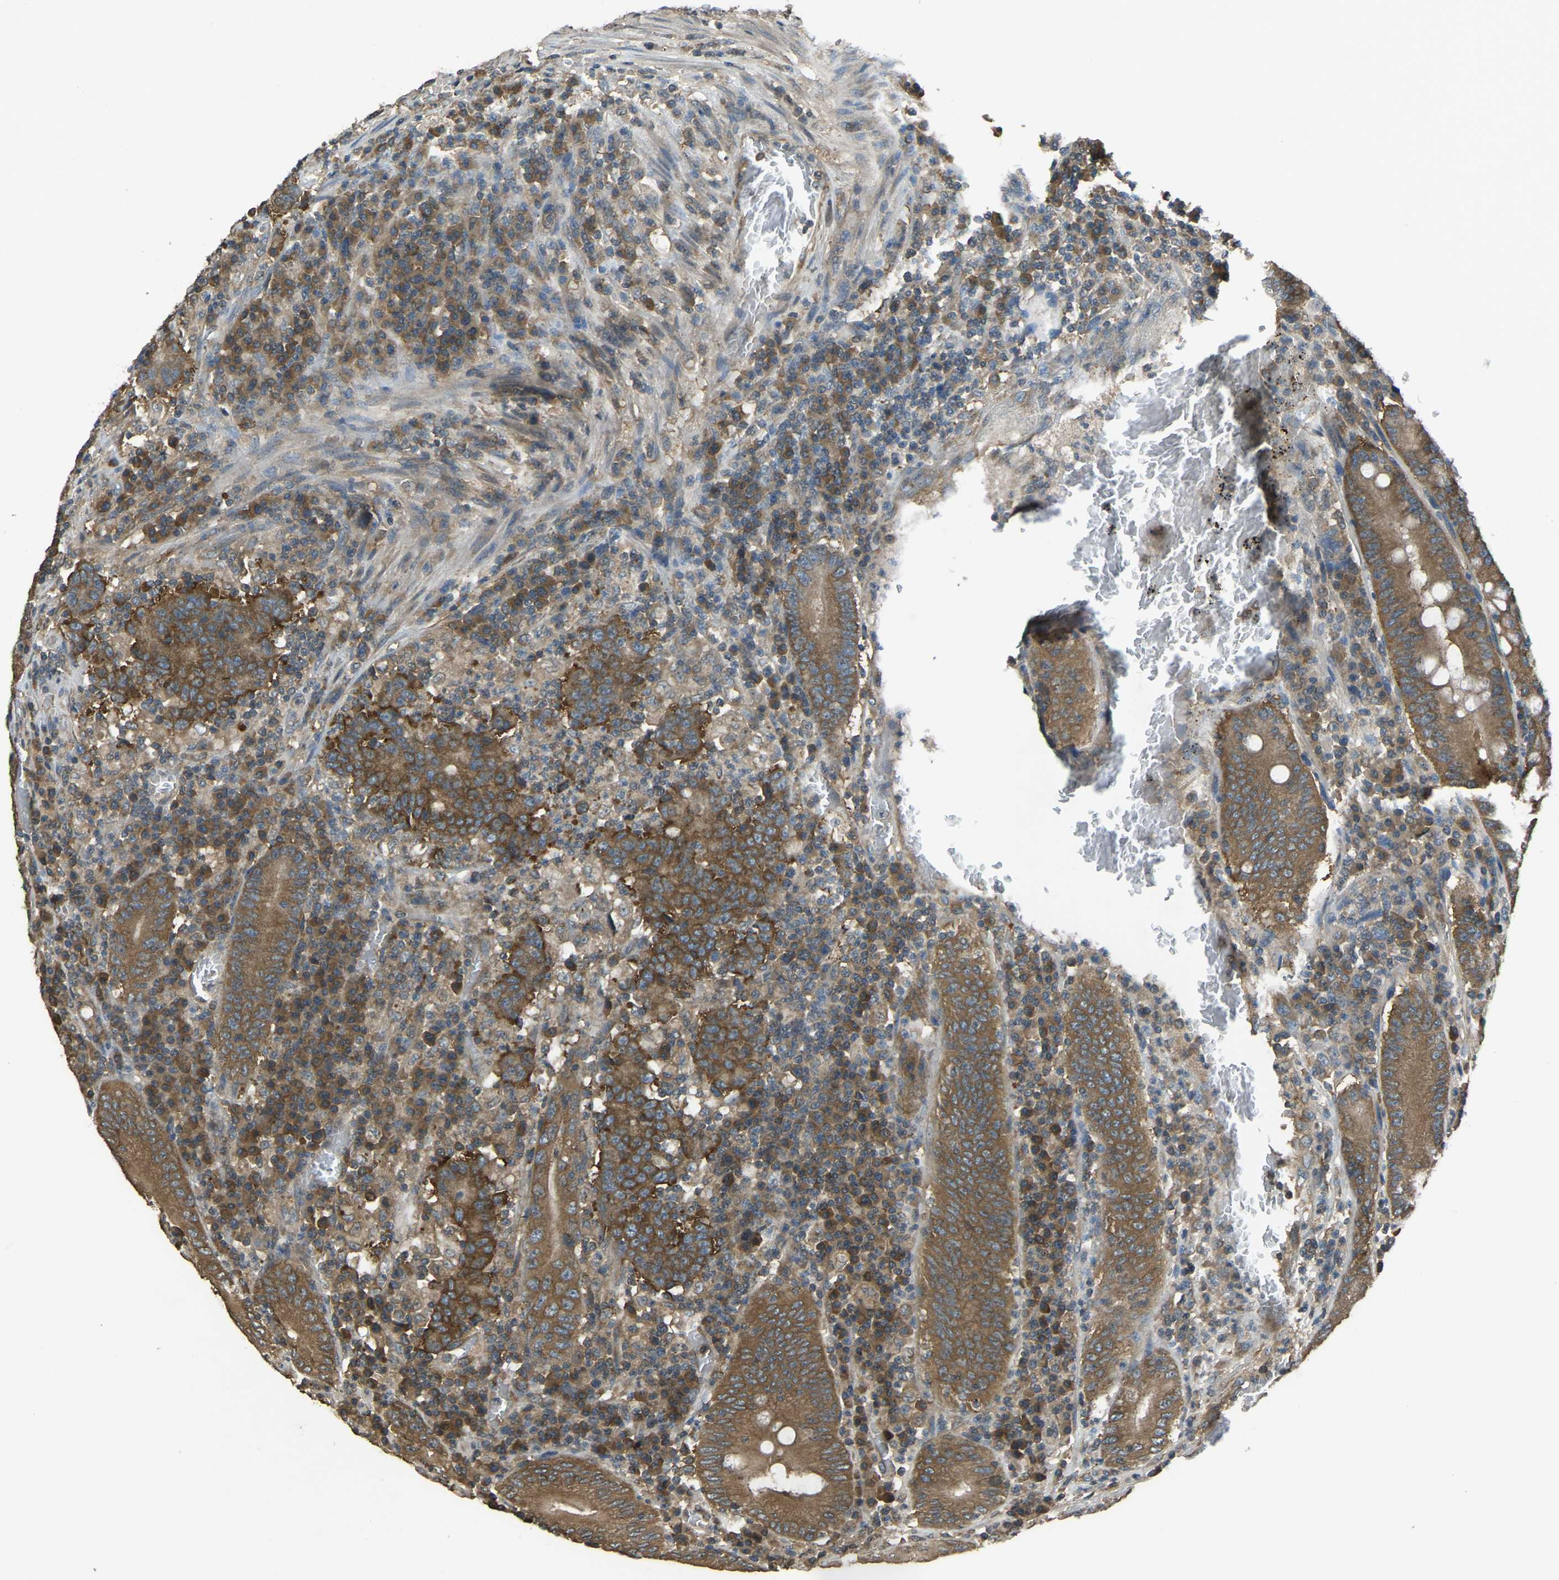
{"staining": {"intensity": "strong", "quantity": ">75%", "location": "cytoplasmic/membranous"}, "tissue": "colorectal cancer", "cell_type": "Tumor cells", "image_type": "cancer", "snomed": [{"axis": "morphology", "description": "Normal tissue, NOS"}, {"axis": "morphology", "description": "Adenocarcinoma, NOS"}, {"axis": "topography", "description": "Colon"}], "caption": "Immunohistochemical staining of colorectal adenocarcinoma displays high levels of strong cytoplasmic/membranous staining in approximately >75% of tumor cells.", "gene": "AIMP1", "patient": {"sex": "female", "age": 75}}